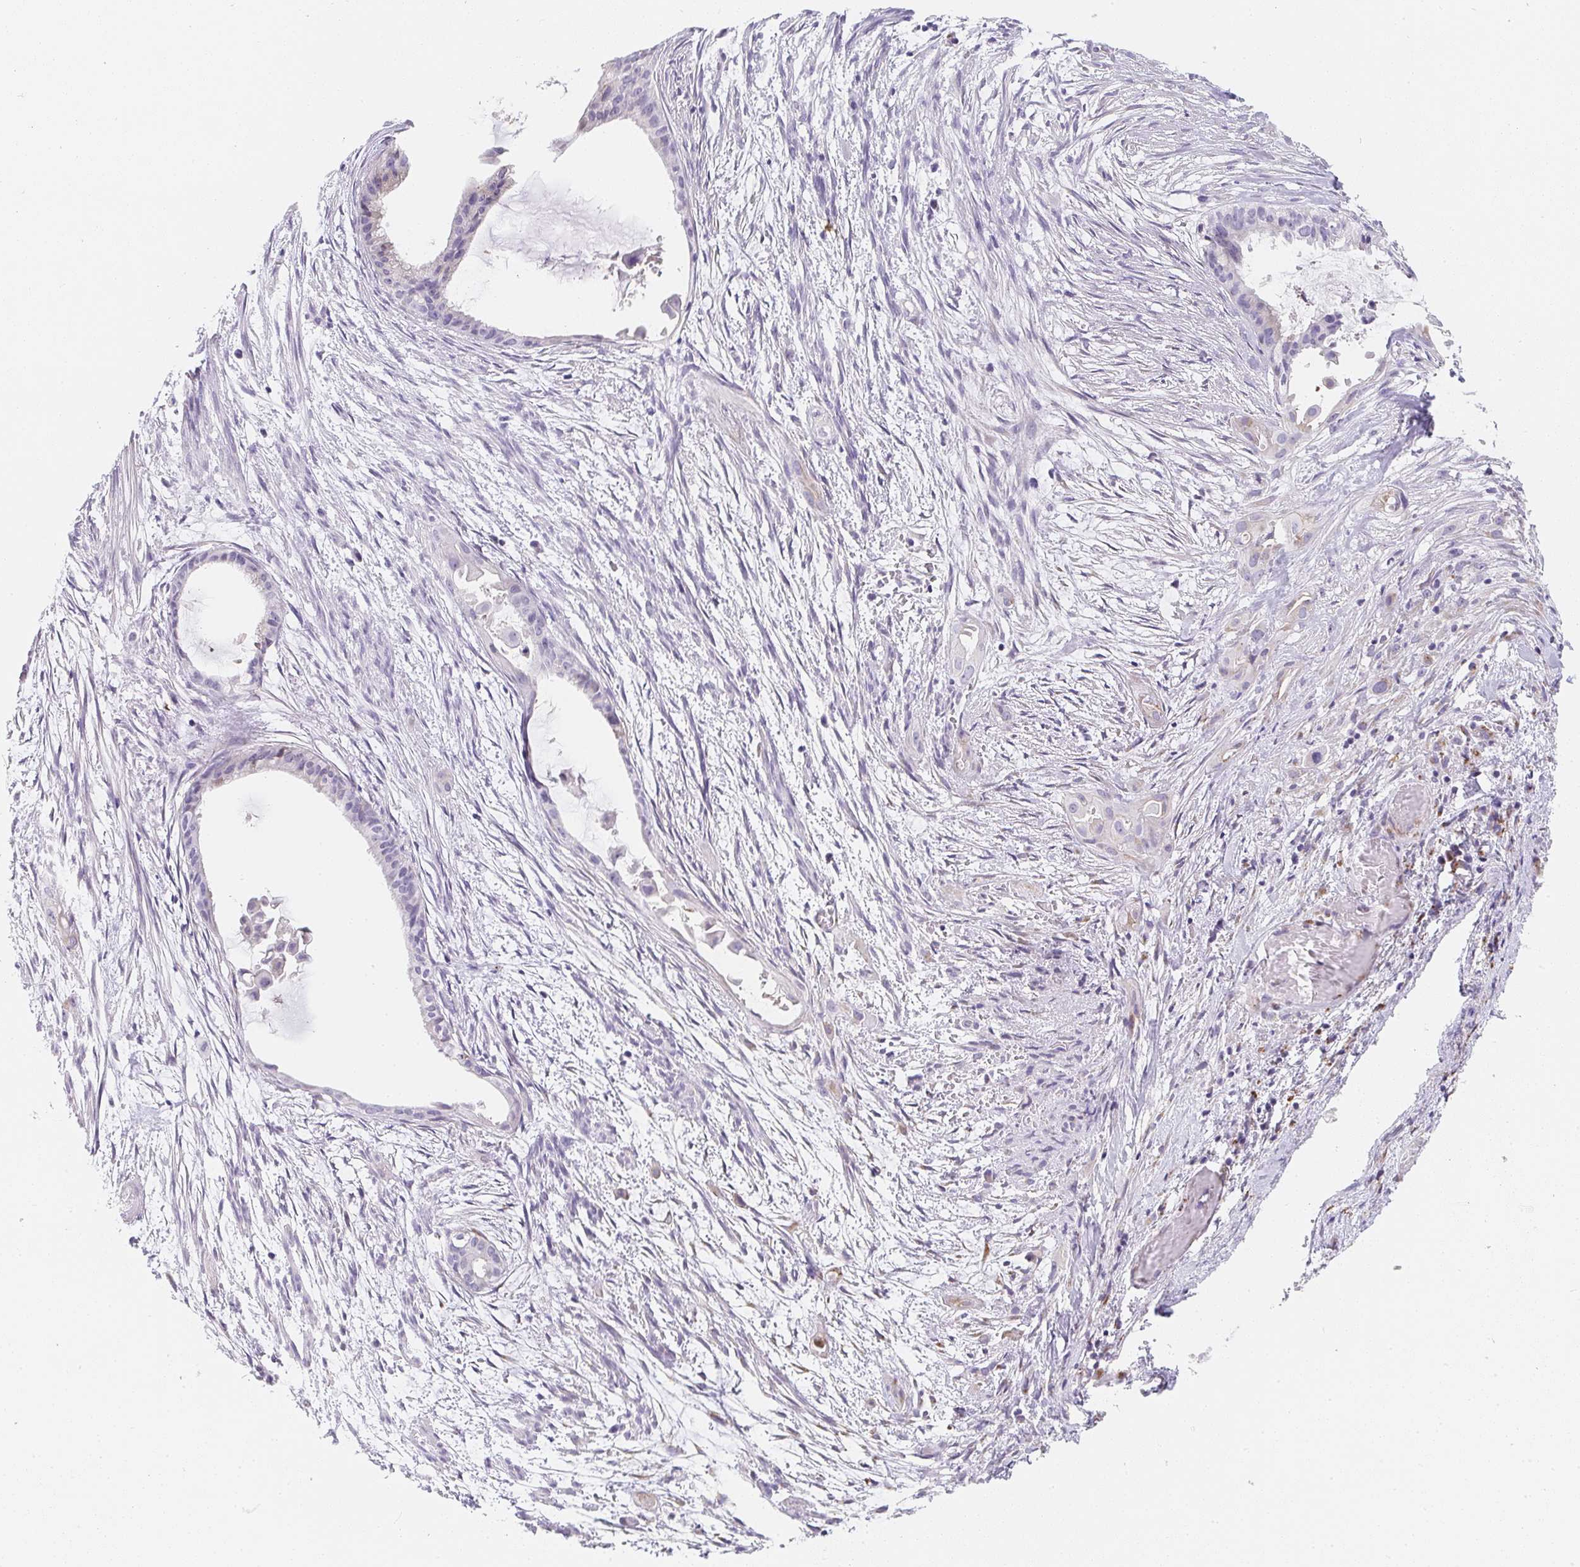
{"staining": {"intensity": "negative", "quantity": "none", "location": "none"}, "tissue": "endometrial cancer", "cell_type": "Tumor cells", "image_type": "cancer", "snomed": [{"axis": "morphology", "description": "Adenocarcinoma, NOS"}, {"axis": "topography", "description": "Endometrium"}], "caption": "IHC histopathology image of human adenocarcinoma (endometrial) stained for a protein (brown), which displays no staining in tumor cells. The staining was performed using DAB (3,3'-diaminobenzidine) to visualize the protein expression in brown, while the nuclei were stained in blue with hematoxylin (Magnification: 20x).", "gene": "MAP1A", "patient": {"sex": "female", "age": 86}}